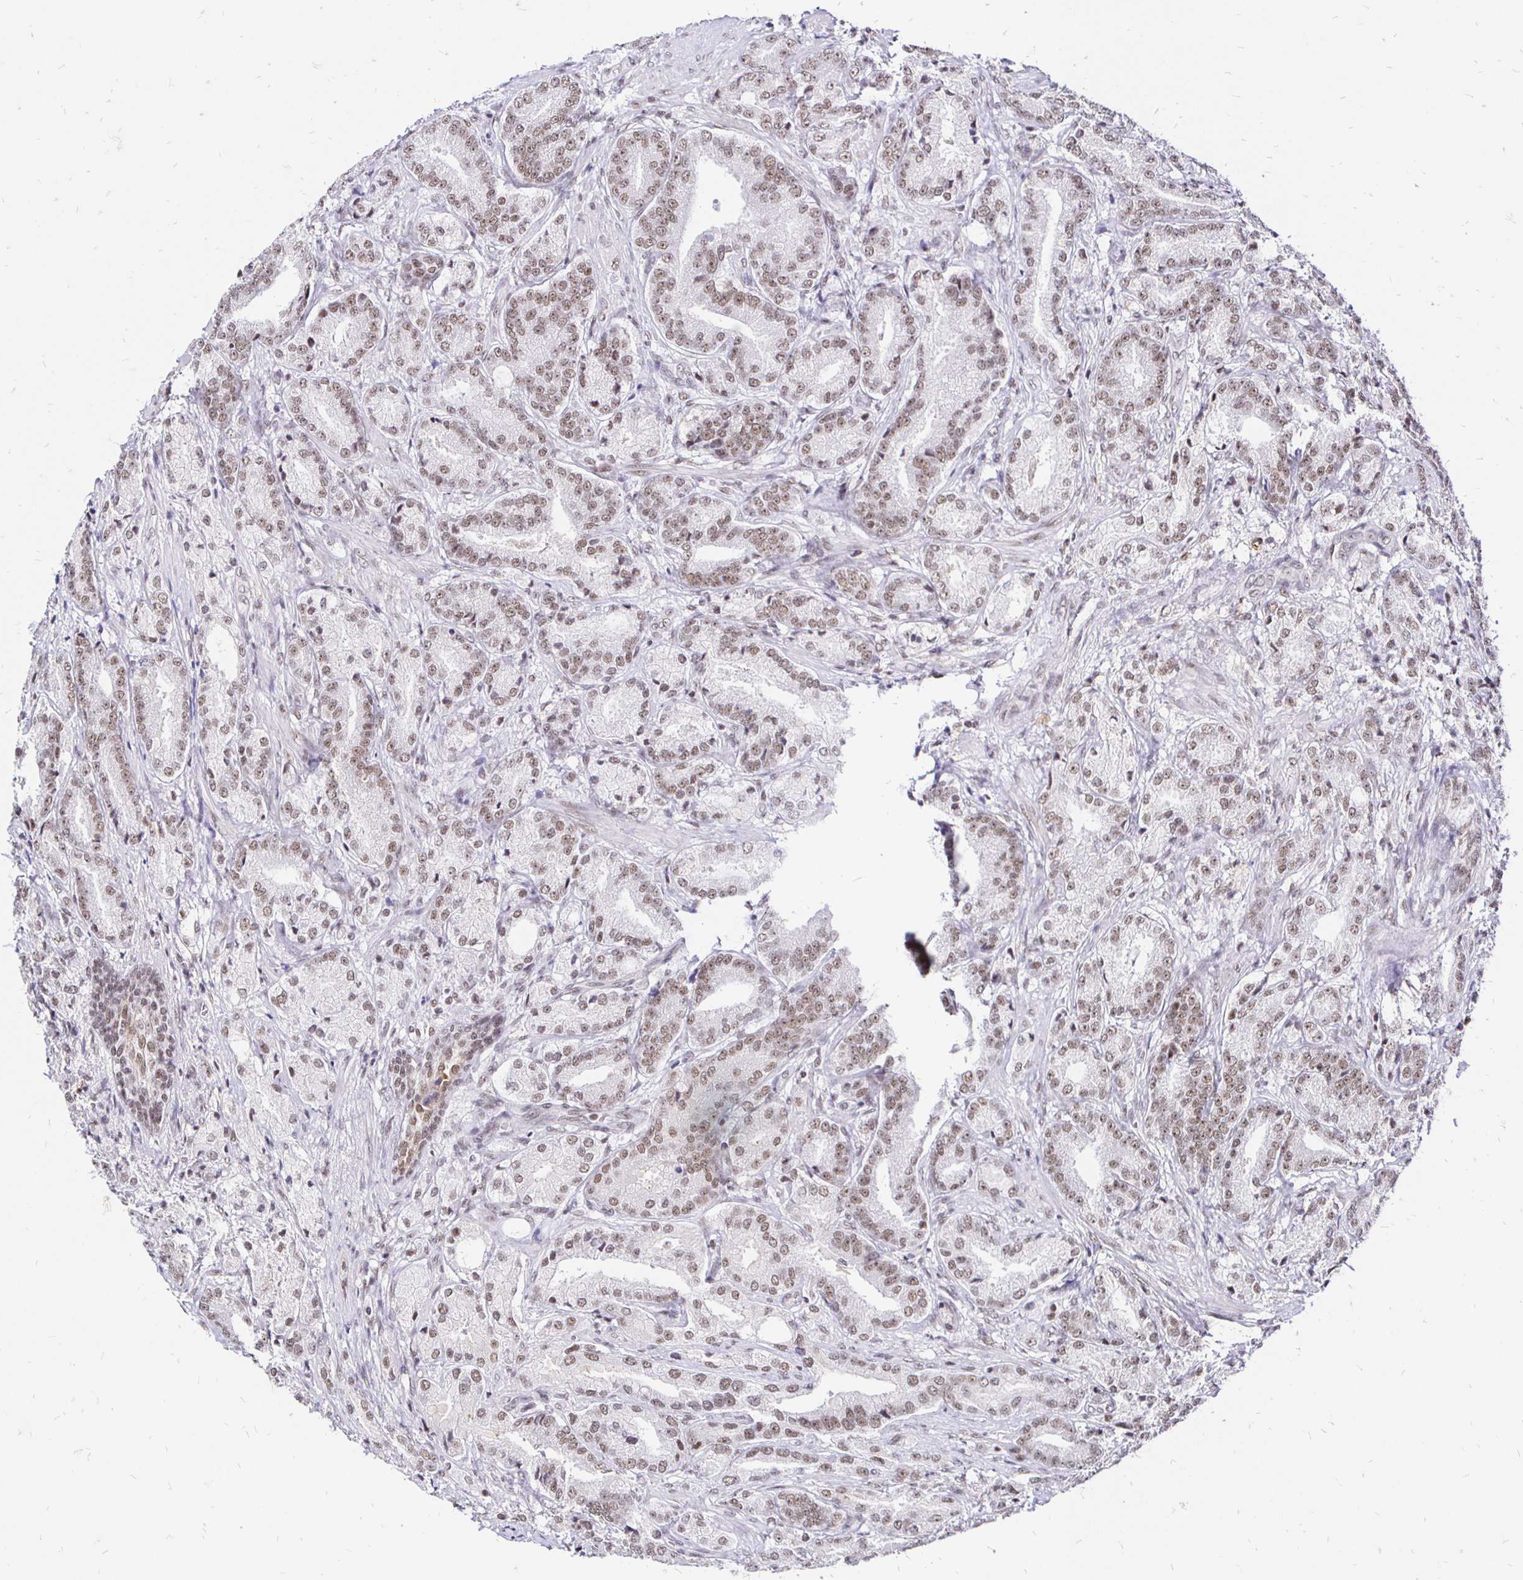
{"staining": {"intensity": "weak", "quantity": ">75%", "location": "nuclear"}, "tissue": "prostate cancer", "cell_type": "Tumor cells", "image_type": "cancer", "snomed": [{"axis": "morphology", "description": "Adenocarcinoma, High grade"}, {"axis": "topography", "description": "Prostate and seminal vesicle, NOS"}], "caption": "This micrograph displays high-grade adenocarcinoma (prostate) stained with IHC to label a protein in brown. The nuclear of tumor cells show weak positivity for the protein. Nuclei are counter-stained blue.", "gene": "SIN3A", "patient": {"sex": "male", "age": 61}}